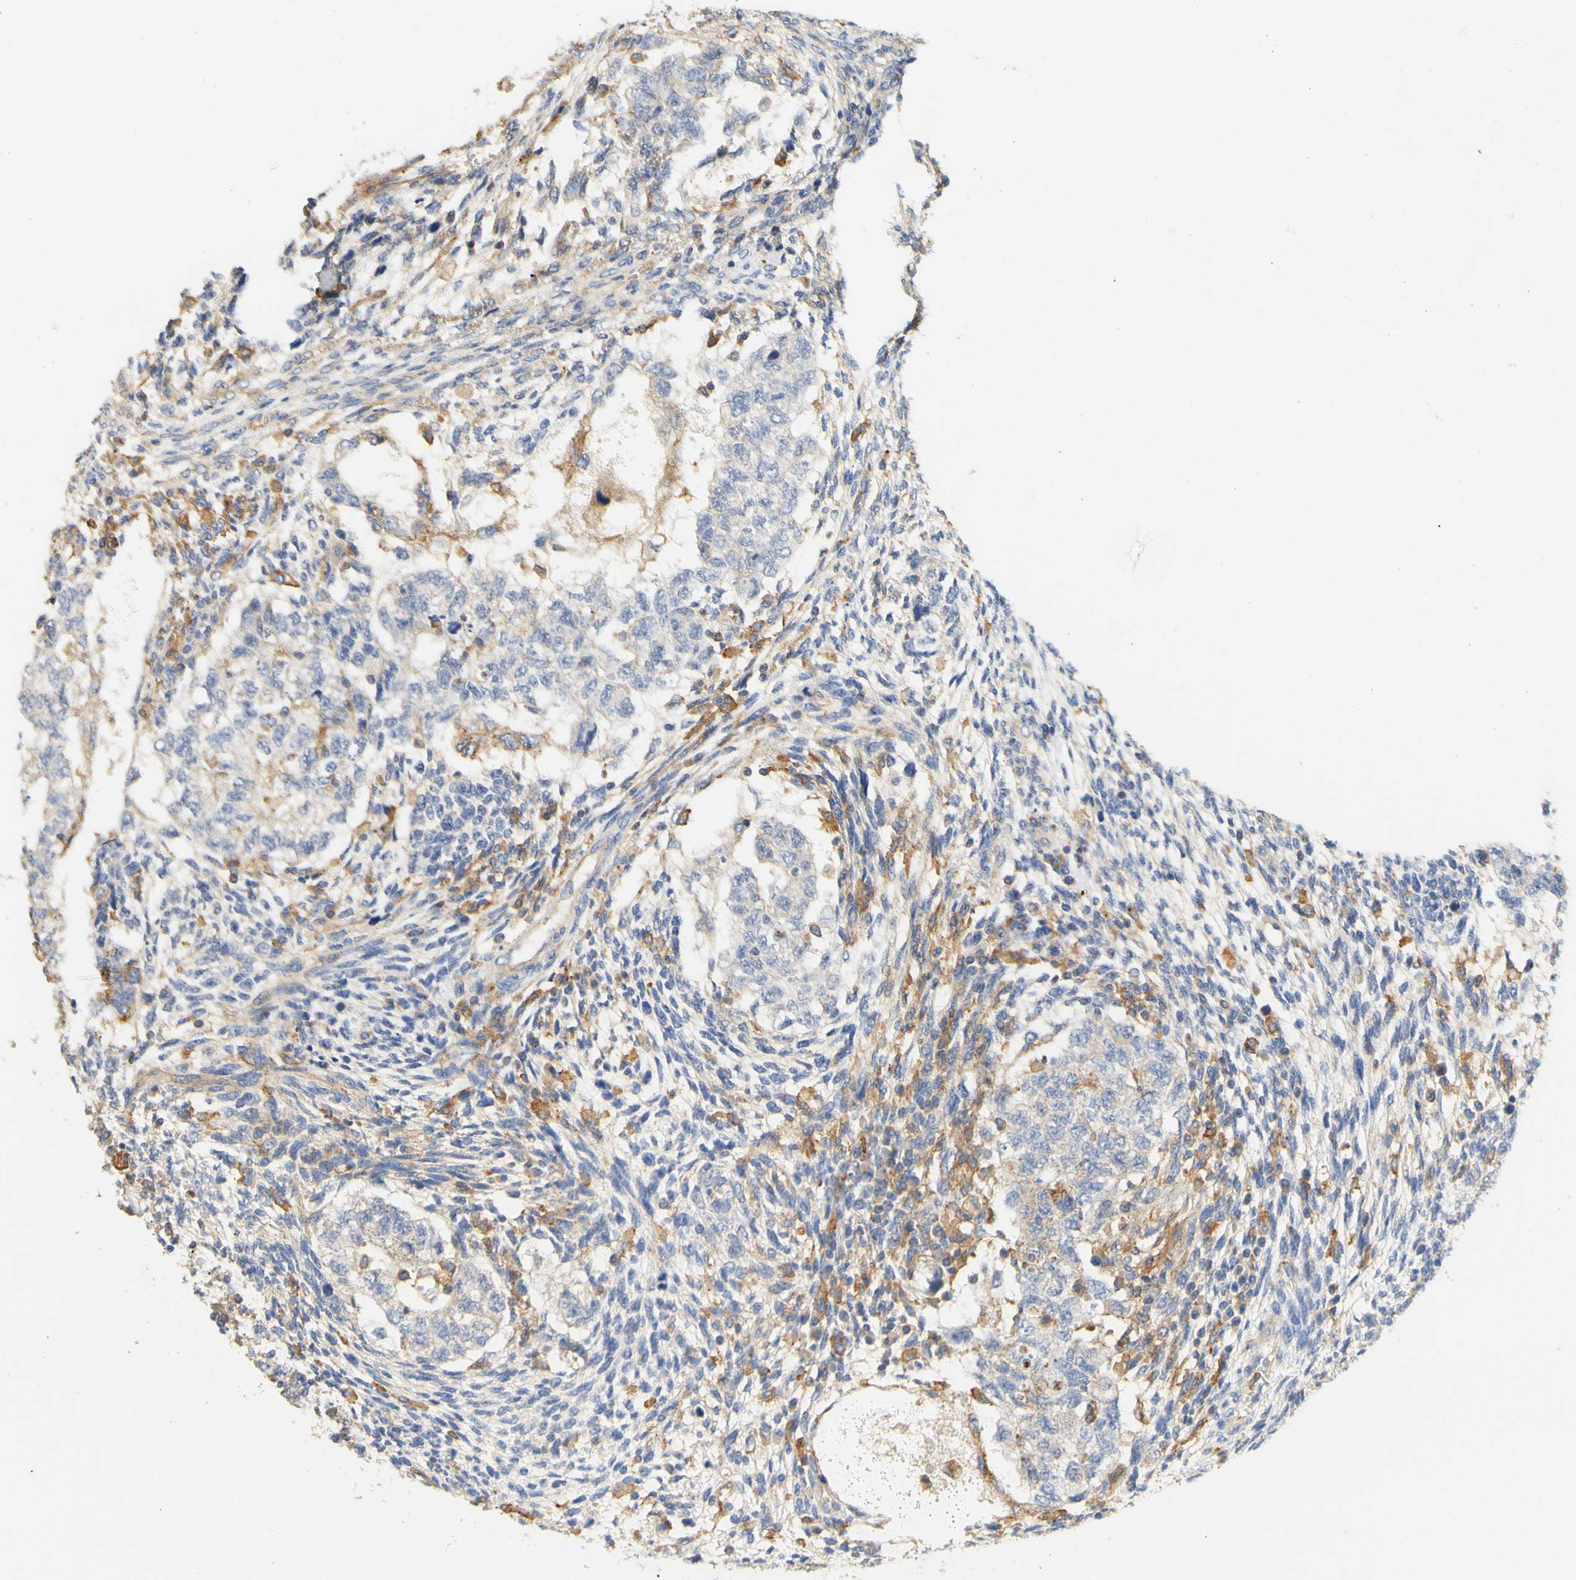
{"staining": {"intensity": "negative", "quantity": "none", "location": "none"}, "tissue": "testis cancer", "cell_type": "Tumor cells", "image_type": "cancer", "snomed": [{"axis": "morphology", "description": "Normal tissue, NOS"}, {"axis": "morphology", "description": "Carcinoma, Embryonal, NOS"}, {"axis": "topography", "description": "Testis"}], "caption": "Immunohistochemistry (IHC) photomicrograph of human testis embryonal carcinoma stained for a protein (brown), which demonstrates no positivity in tumor cells.", "gene": "PCDH7", "patient": {"sex": "male", "age": 36}}